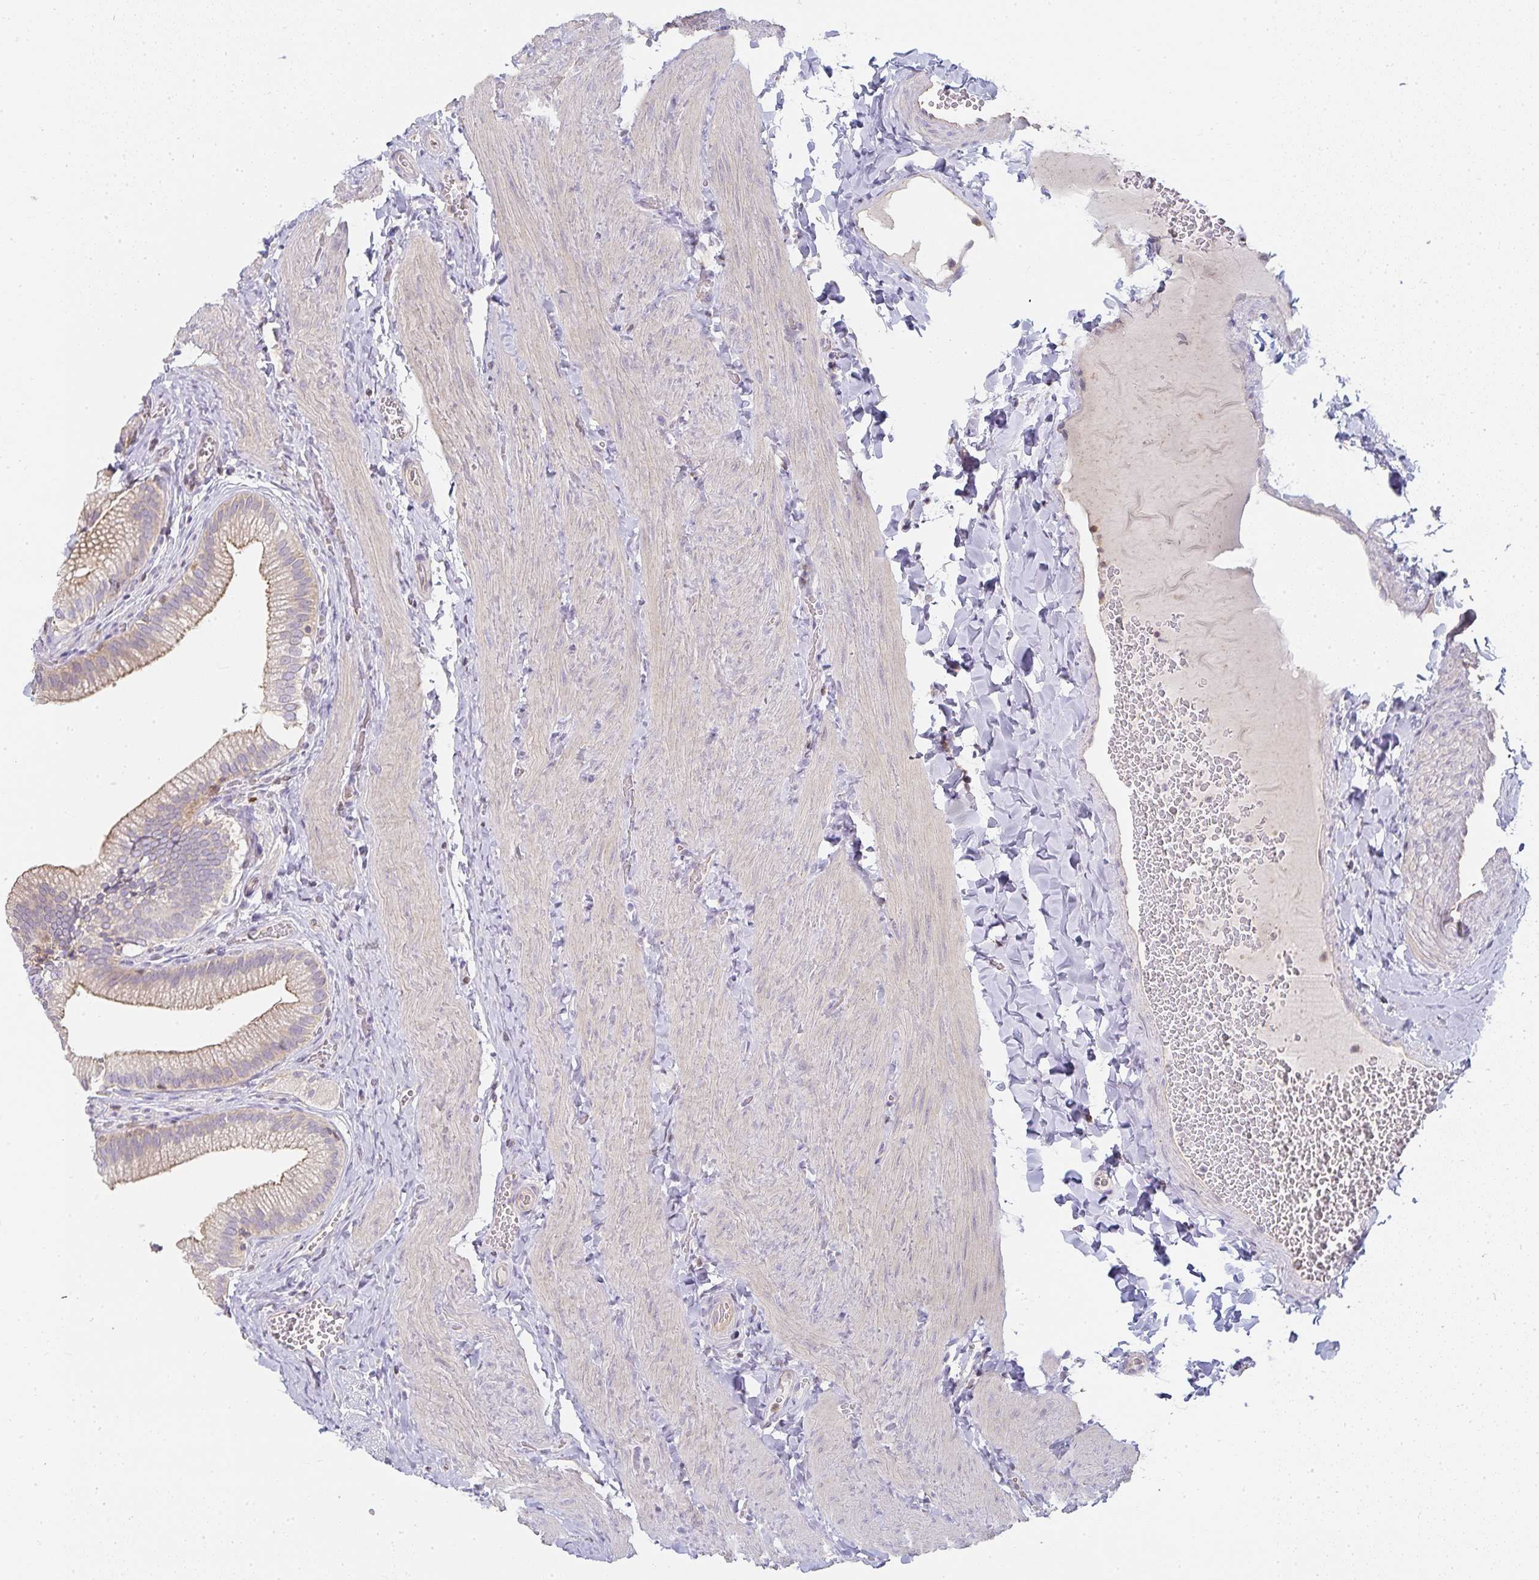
{"staining": {"intensity": "weak", "quantity": "25%-75%", "location": "cytoplasmic/membranous"}, "tissue": "gallbladder", "cell_type": "Glandular cells", "image_type": "normal", "snomed": [{"axis": "morphology", "description": "Normal tissue, NOS"}, {"axis": "topography", "description": "Gallbladder"}, {"axis": "topography", "description": "Peripheral nerve tissue"}], "caption": "Glandular cells reveal weak cytoplasmic/membranous positivity in approximately 25%-75% of cells in normal gallbladder. The protein of interest is shown in brown color, while the nuclei are stained blue.", "gene": "GATA3", "patient": {"sex": "male", "age": 17}}